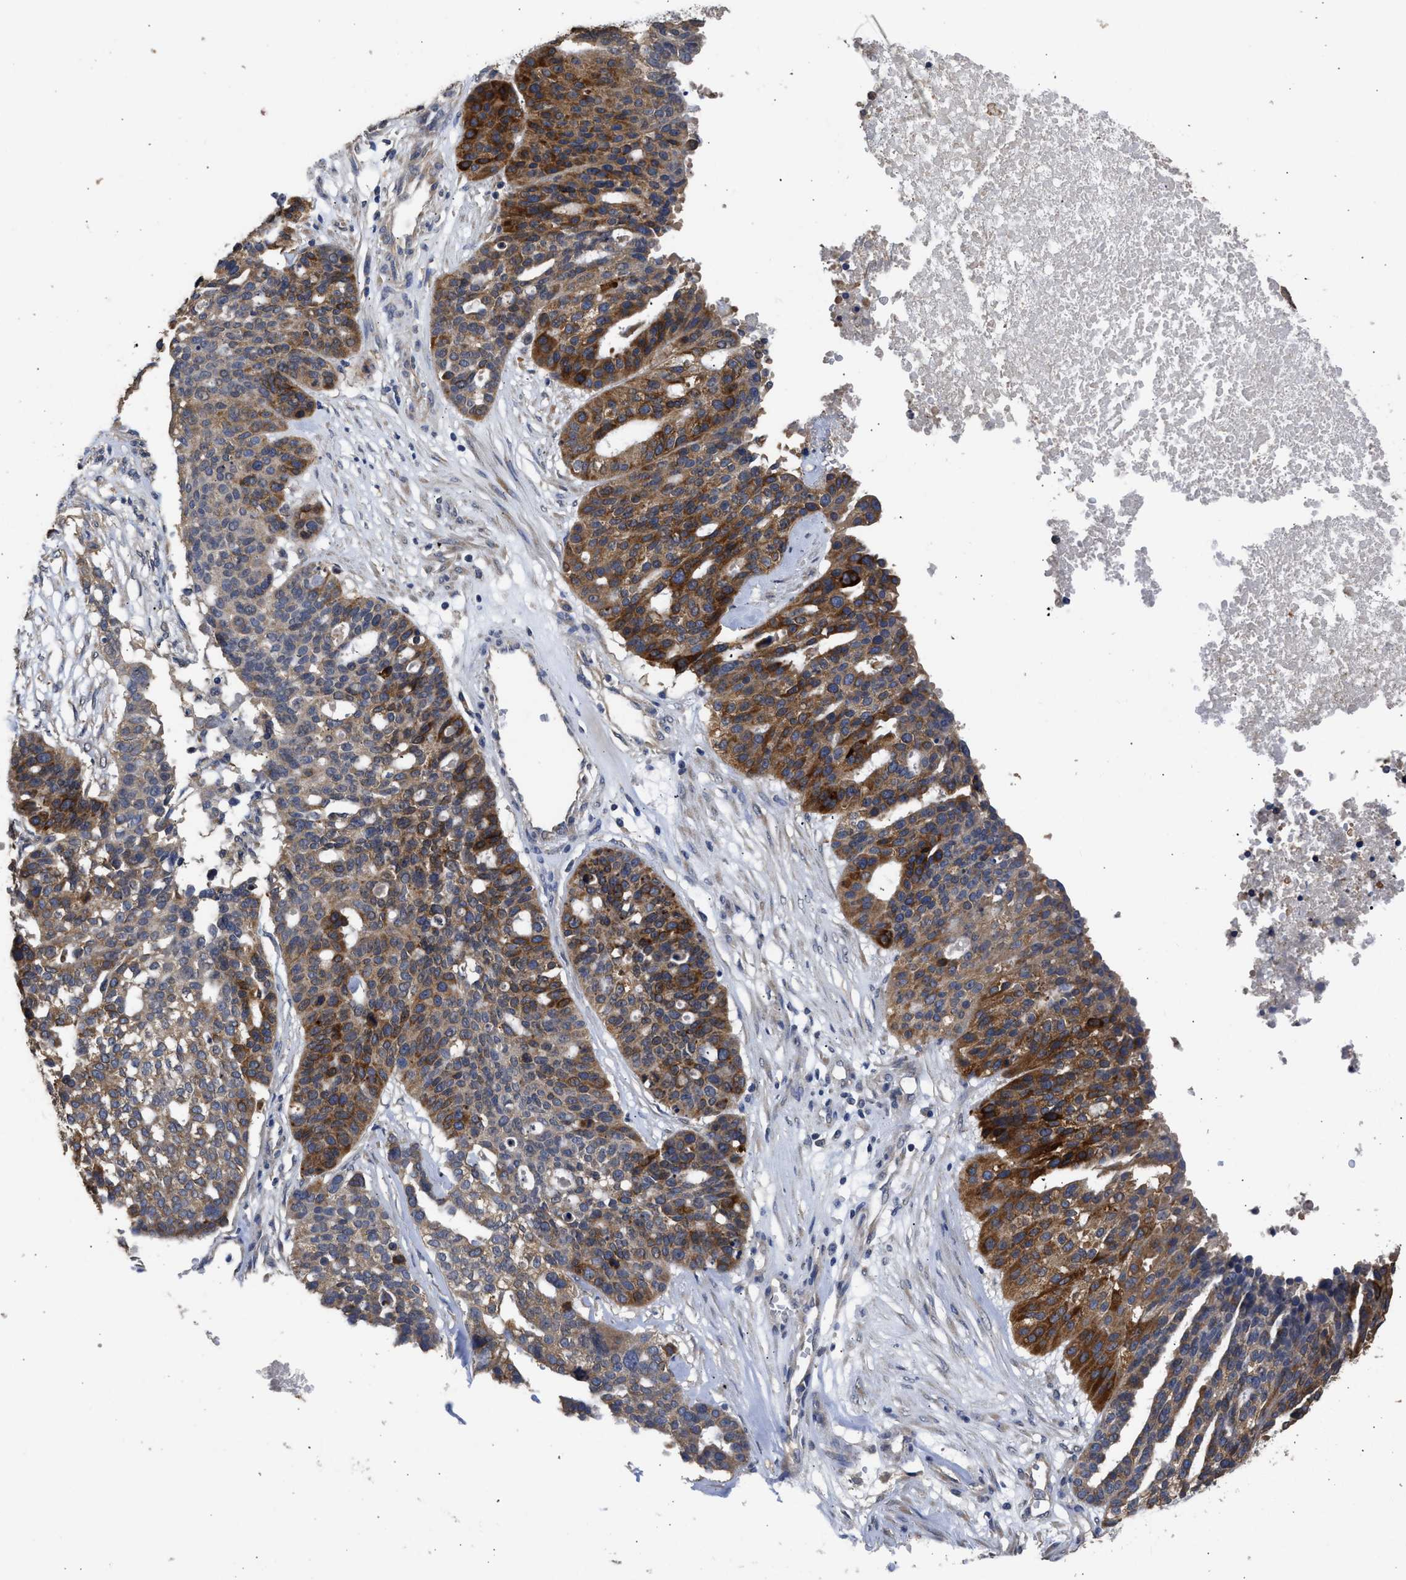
{"staining": {"intensity": "strong", "quantity": ">75%", "location": "cytoplasmic/membranous"}, "tissue": "ovarian cancer", "cell_type": "Tumor cells", "image_type": "cancer", "snomed": [{"axis": "morphology", "description": "Cystadenocarcinoma, serous, NOS"}, {"axis": "topography", "description": "Ovary"}], "caption": "DAB immunohistochemical staining of human serous cystadenocarcinoma (ovarian) exhibits strong cytoplasmic/membranous protein positivity in about >75% of tumor cells.", "gene": "SPINT2", "patient": {"sex": "female", "age": 59}}